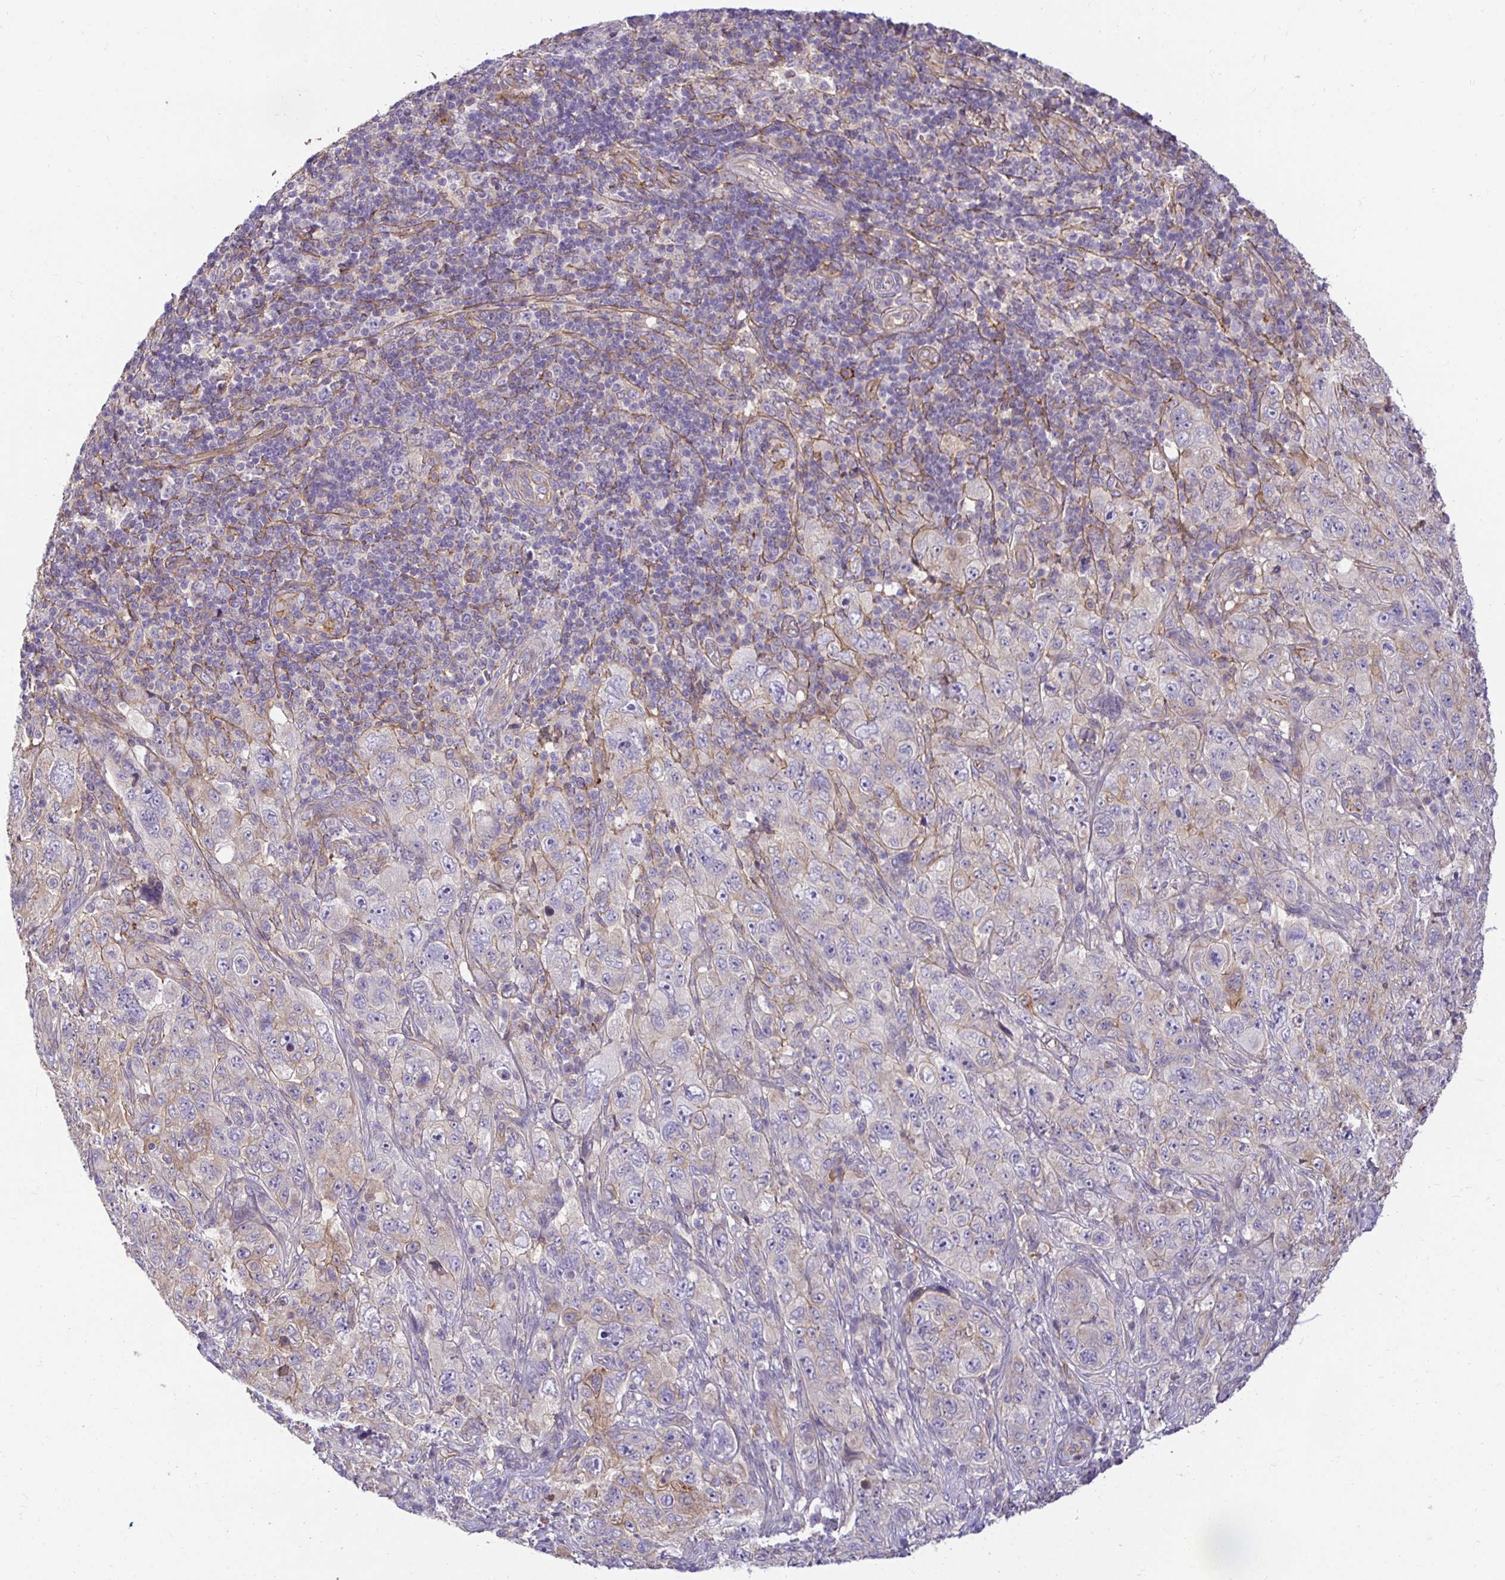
{"staining": {"intensity": "weak", "quantity": "<25%", "location": "cytoplasmic/membranous"}, "tissue": "pancreatic cancer", "cell_type": "Tumor cells", "image_type": "cancer", "snomed": [{"axis": "morphology", "description": "Adenocarcinoma, NOS"}, {"axis": "topography", "description": "Pancreas"}], "caption": "There is no significant expression in tumor cells of adenocarcinoma (pancreatic). (DAB IHC visualized using brightfield microscopy, high magnification).", "gene": "SLC9A1", "patient": {"sex": "male", "age": 68}}